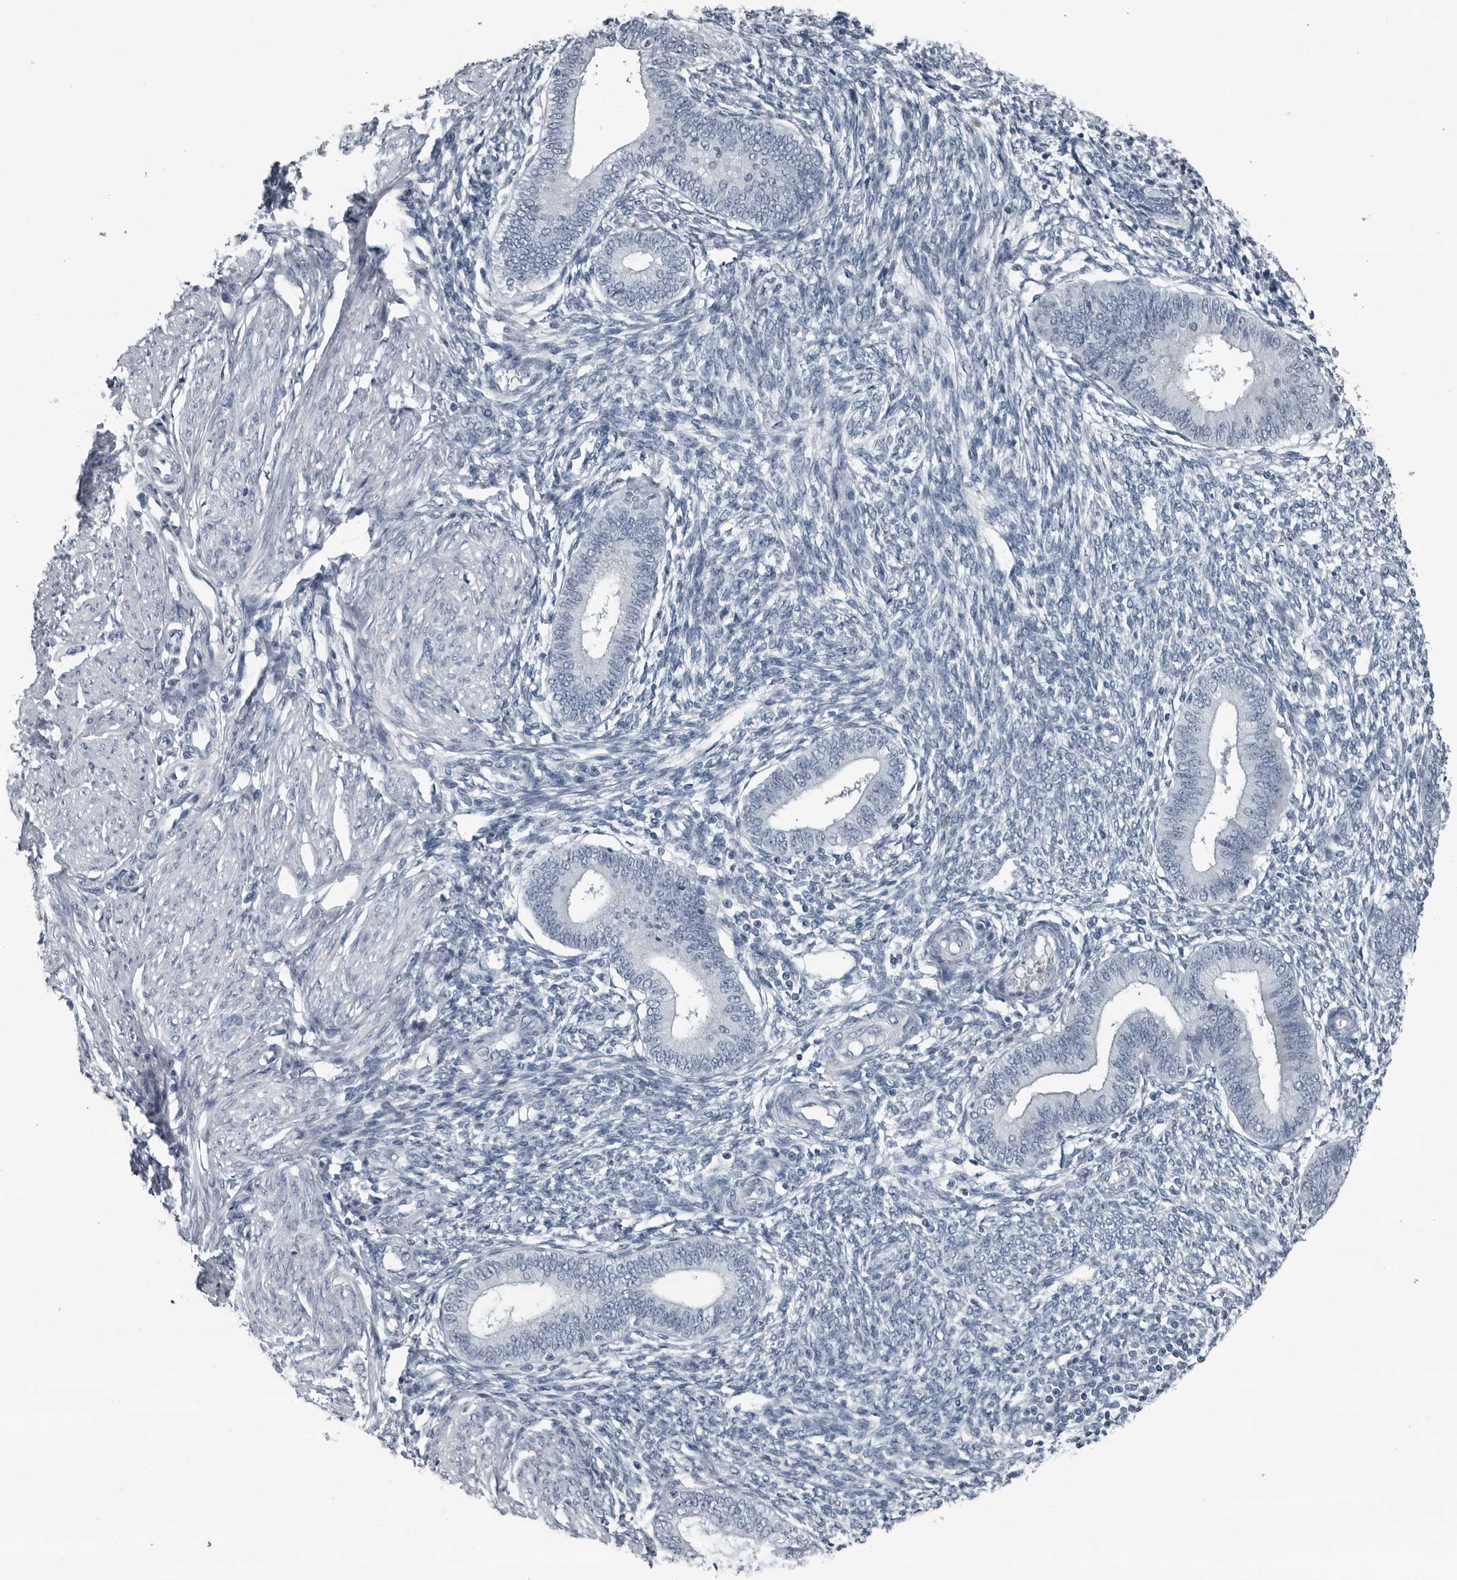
{"staining": {"intensity": "negative", "quantity": "none", "location": "none"}, "tissue": "endometrium", "cell_type": "Cells in endometrial stroma", "image_type": "normal", "snomed": [{"axis": "morphology", "description": "Normal tissue, NOS"}, {"axis": "topography", "description": "Endometrium"}], "caption": "This is a micrograph of IHC staining of unremarkable endometrium, which shows no expression in cells in endometrial stroma.", "gene": "PDCD11", "patient": {"sex": "female", "age": 46}}